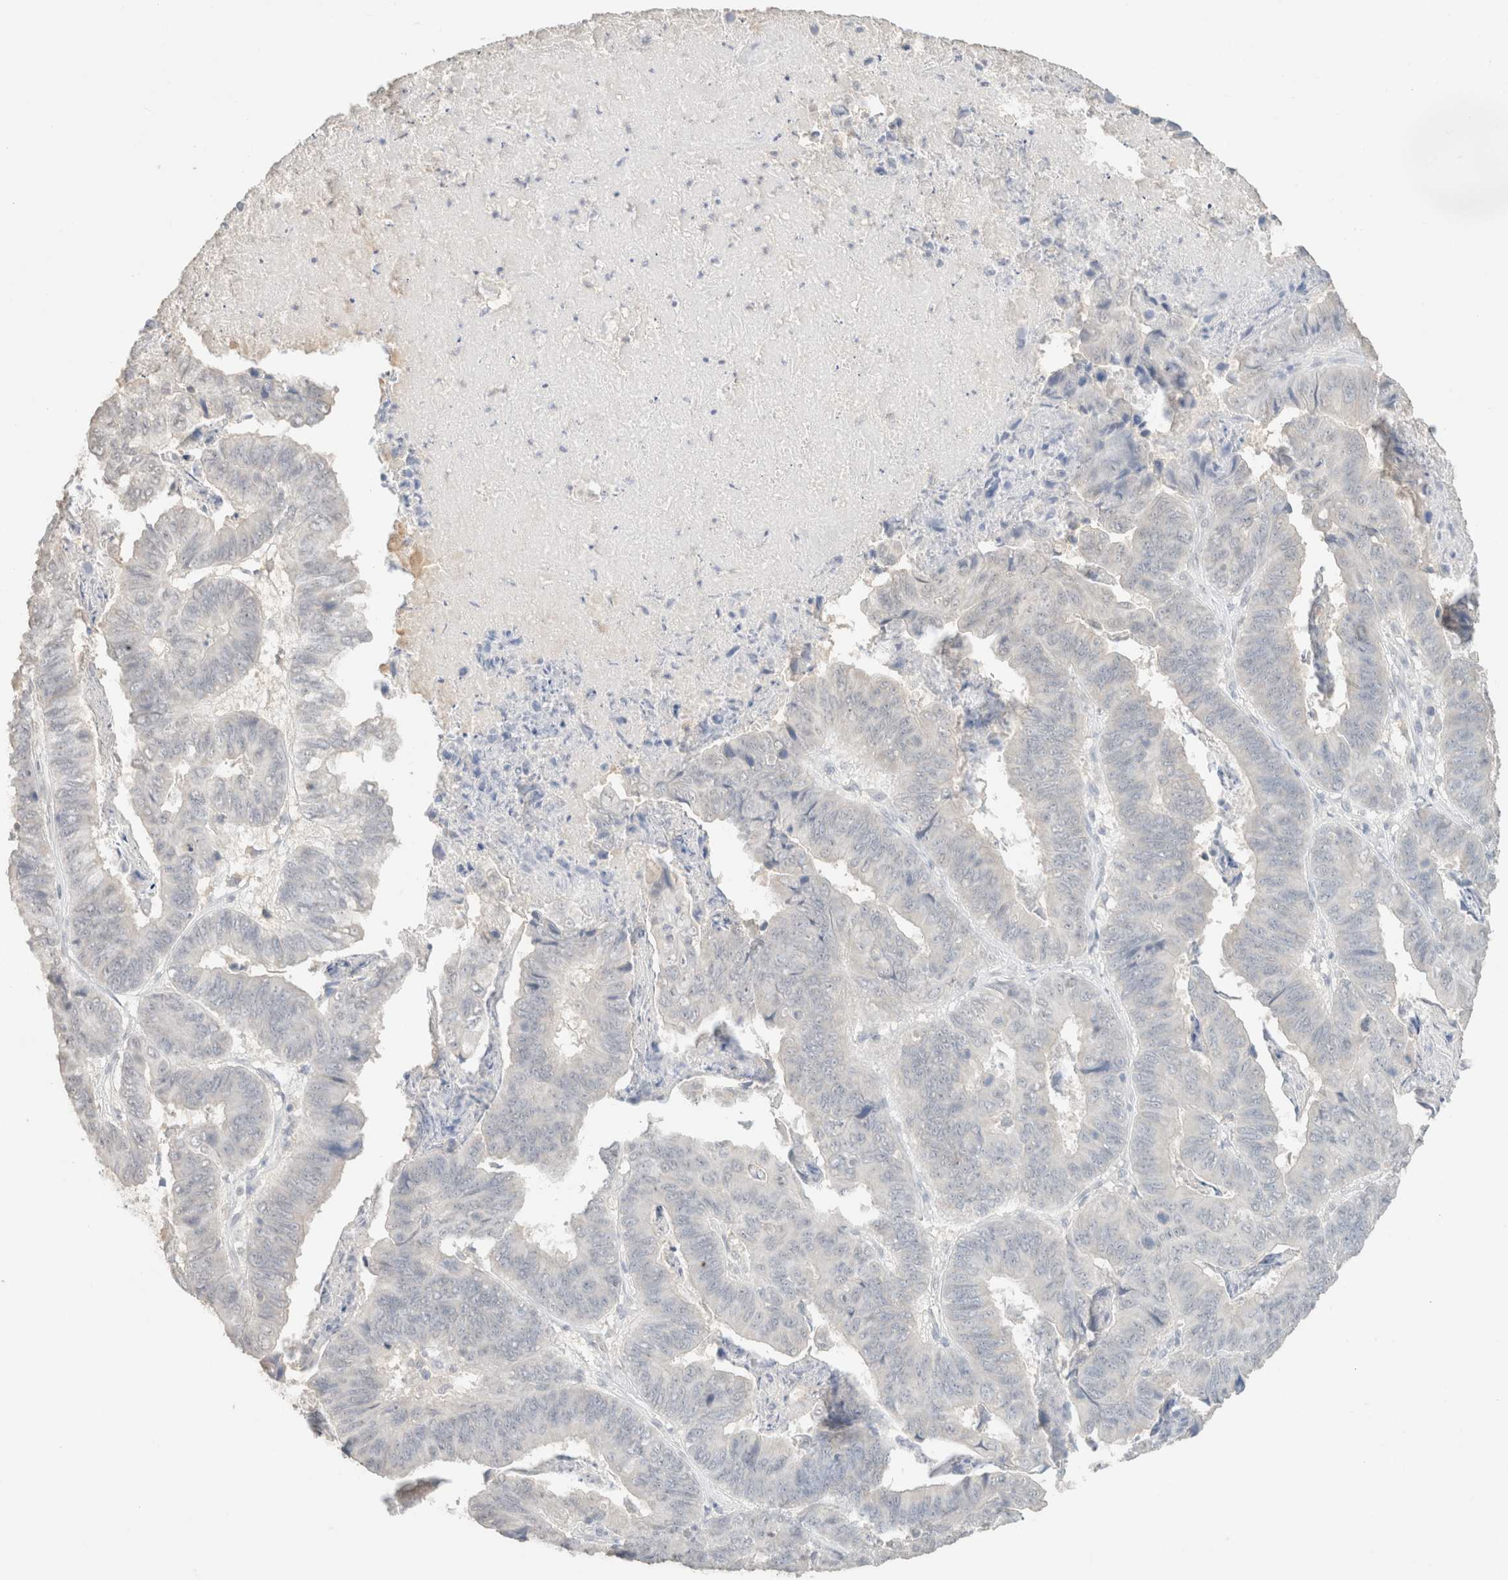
{"staining": {"intensity": "negative", "quantity": "none", "location": "none"}, "tissue": "stomach cancer", "cell_type": "Tumor cells", "image_type": "cancer", "snomed": [{"axis": "morphology", "description": "Adenocarcinoma, NOS"}, {"axis": "topography", "description": "Stomach, lower"}], "caption": "An image of adenocarcinoma (stomach) stained for a protein shows no brown staining in tumor cells. The staining is performed using DAB (3,3'-diaminobenzidine) brown chromogen with nuclei counter-stained in using hematoxylin.", "gene": "CPA1", "patient": {"sex": "male", "age": 77}}